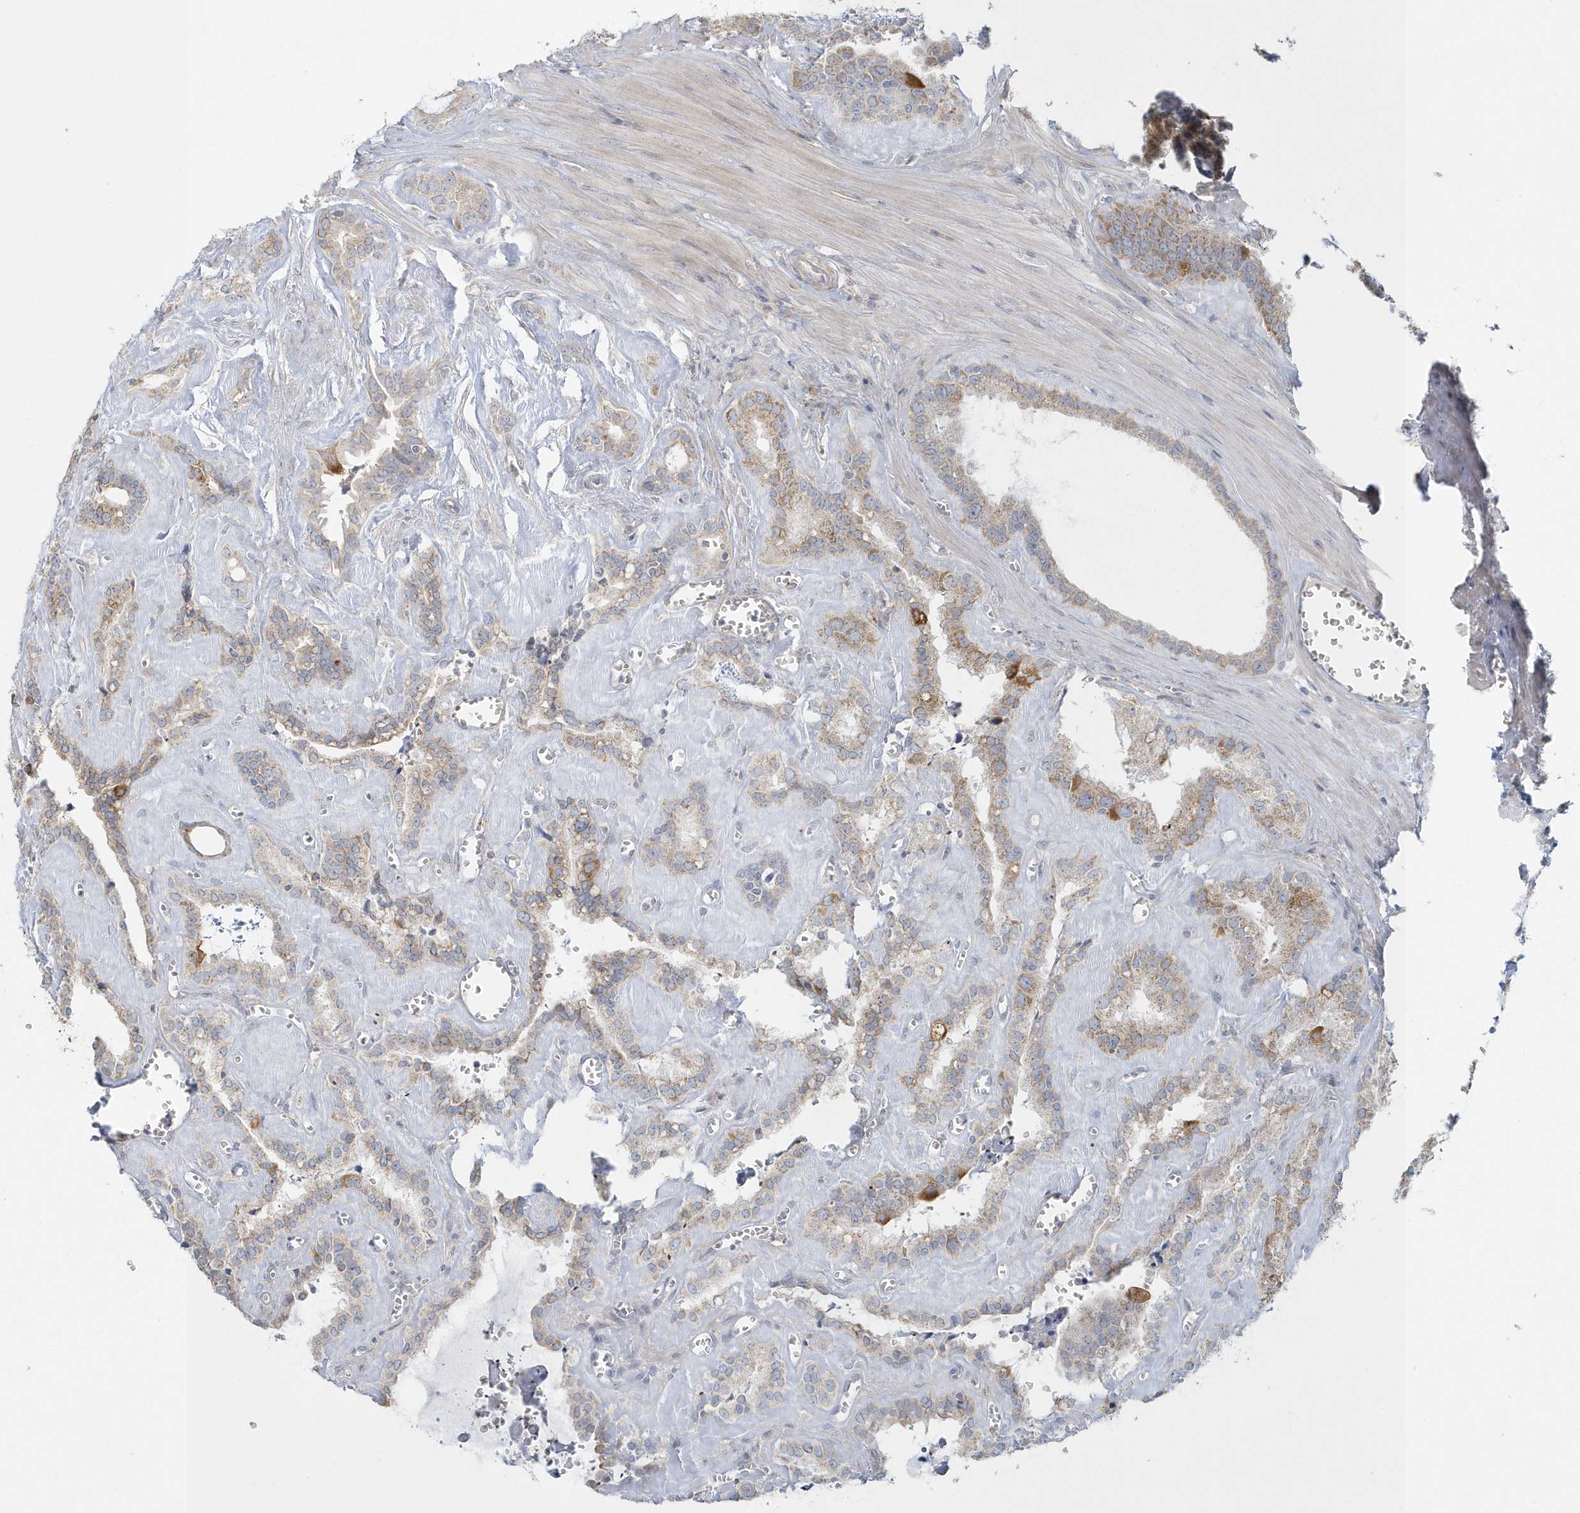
{"staining": {"intensity": "moderate", "quantity": "25%-75%", "location": "cytoplasmic/membranous"}, "tissue": "seminal vesicle", "cell_type": "Glandular cells", "image_type": "normal", "snomed": [{"axis": "morphology", "description": "Normal tissue, NOS"}, {"axis": "topography", "description": "Prostate"}, {"axis": "topography", "description": "Seminal veicle"}], "caption": "Unremarkable seminal vesicle reveals moderate cytoplasmic/membranous positivity in approximately 25%-75% of glandular cells, visualized by immunohistochemistry.", "gene": "BLTP3A", "patient": {"sex": "male", "age": 59}}